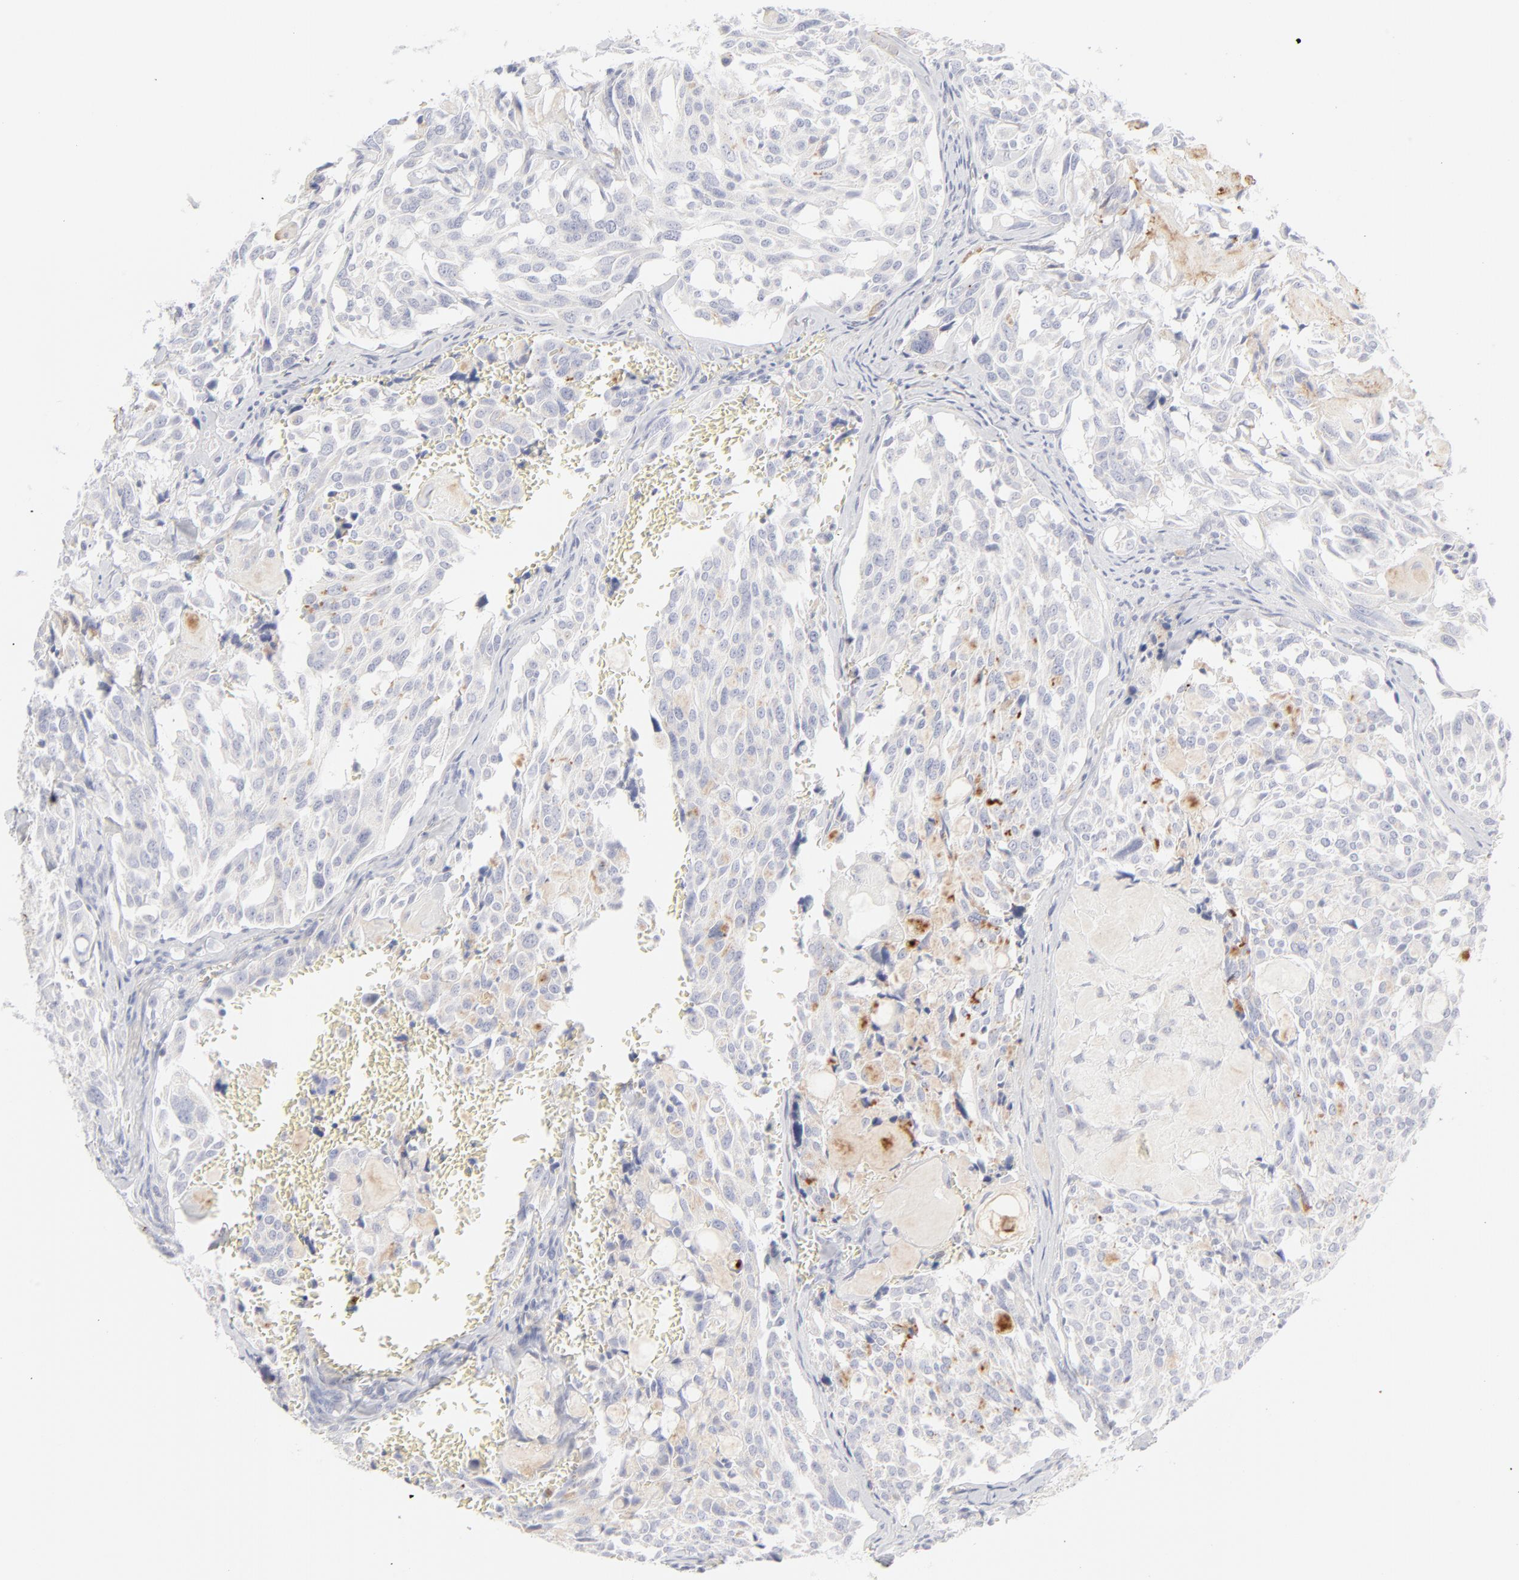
{"staining": {"intensity": "negative", "quantity": "none", "location": "none"}, "tissue": "thyroid cancer", "cell_type": "Tumor cells", "image_type": "cancer", "snomed": [{"axis": "morphology", "description": "Carcinoma, NOS"}, {"axis": "morphology", "description": "Carcinoid, malignant, NOS"}, {"axis": "topography", "description": "Thyroid gland"}], "caption": "Thyroid carcinoid (malignant) was stained to show a protein in brown. There is no significant expression in tumor cells.", "gene": "NPNT", "patient": {"sex": "male", "age": 33}}